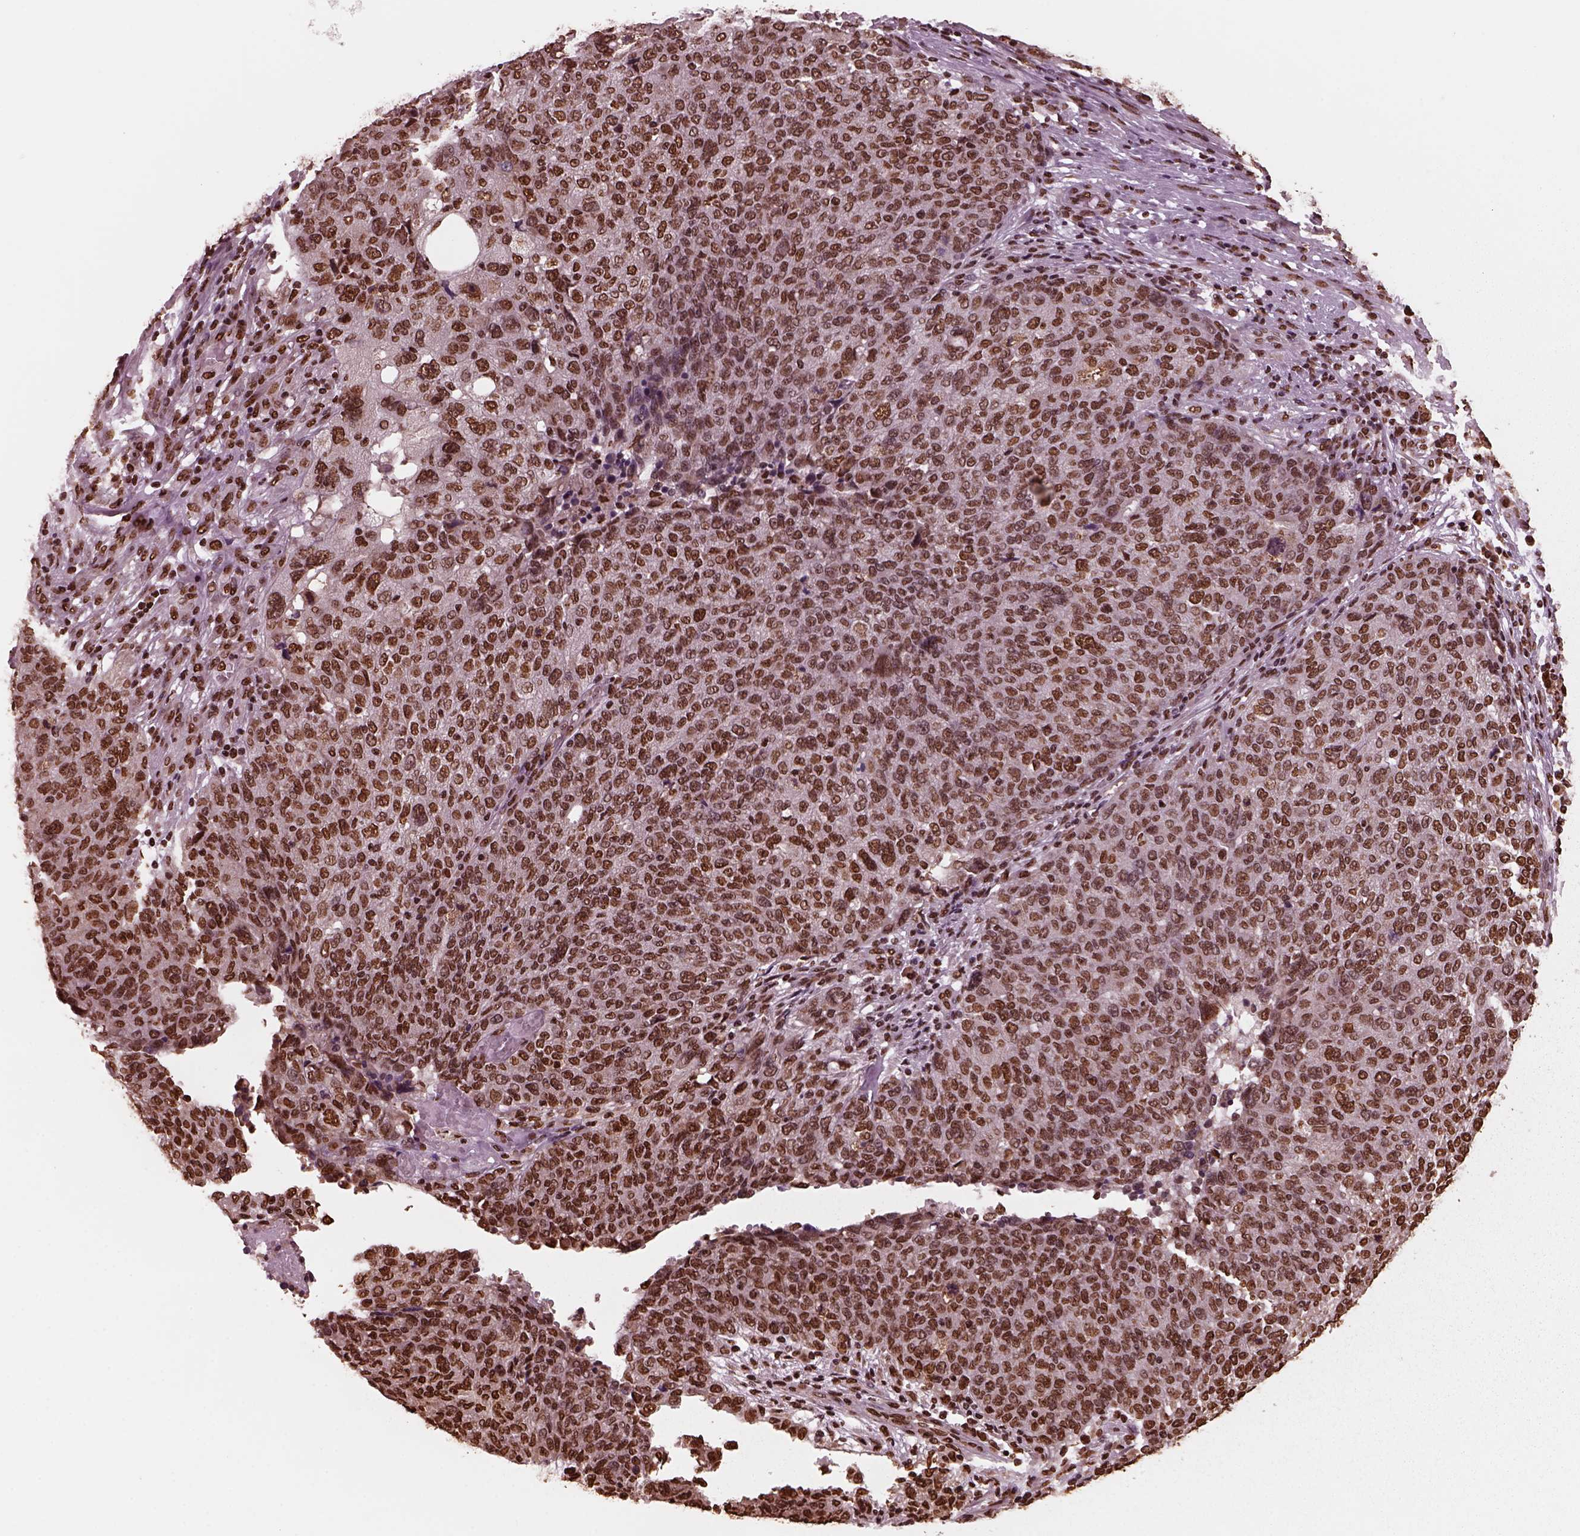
{"staining": {"intensity": "moderate", "quantity": ">75%", "location": "nuclear"}, "tissue": "ovarian cancer", "cell_type": "Tumor cells", "image_type": "cancer", "snomed": [{"axis": "morphology", "description": "Carcinoma, endometroid"}, {"axis": "topography", "description": "Ovary"}], "caption": "Immunohistochemistry (IHC) staining of ovarian cancer (endometroid carcinoma), which displays medium levels of moderate nuclear positivity in about >75% of tumor cells indicating moderate nuclear protein positivity. The staining was performed using DAB (3,3'-diaminobenzidine) (brown) for protein detection and nuclei were counterstained in hematoxylin (blue).", "gene": "NSD1", "patient": {"sex": "female", "age": 58}}